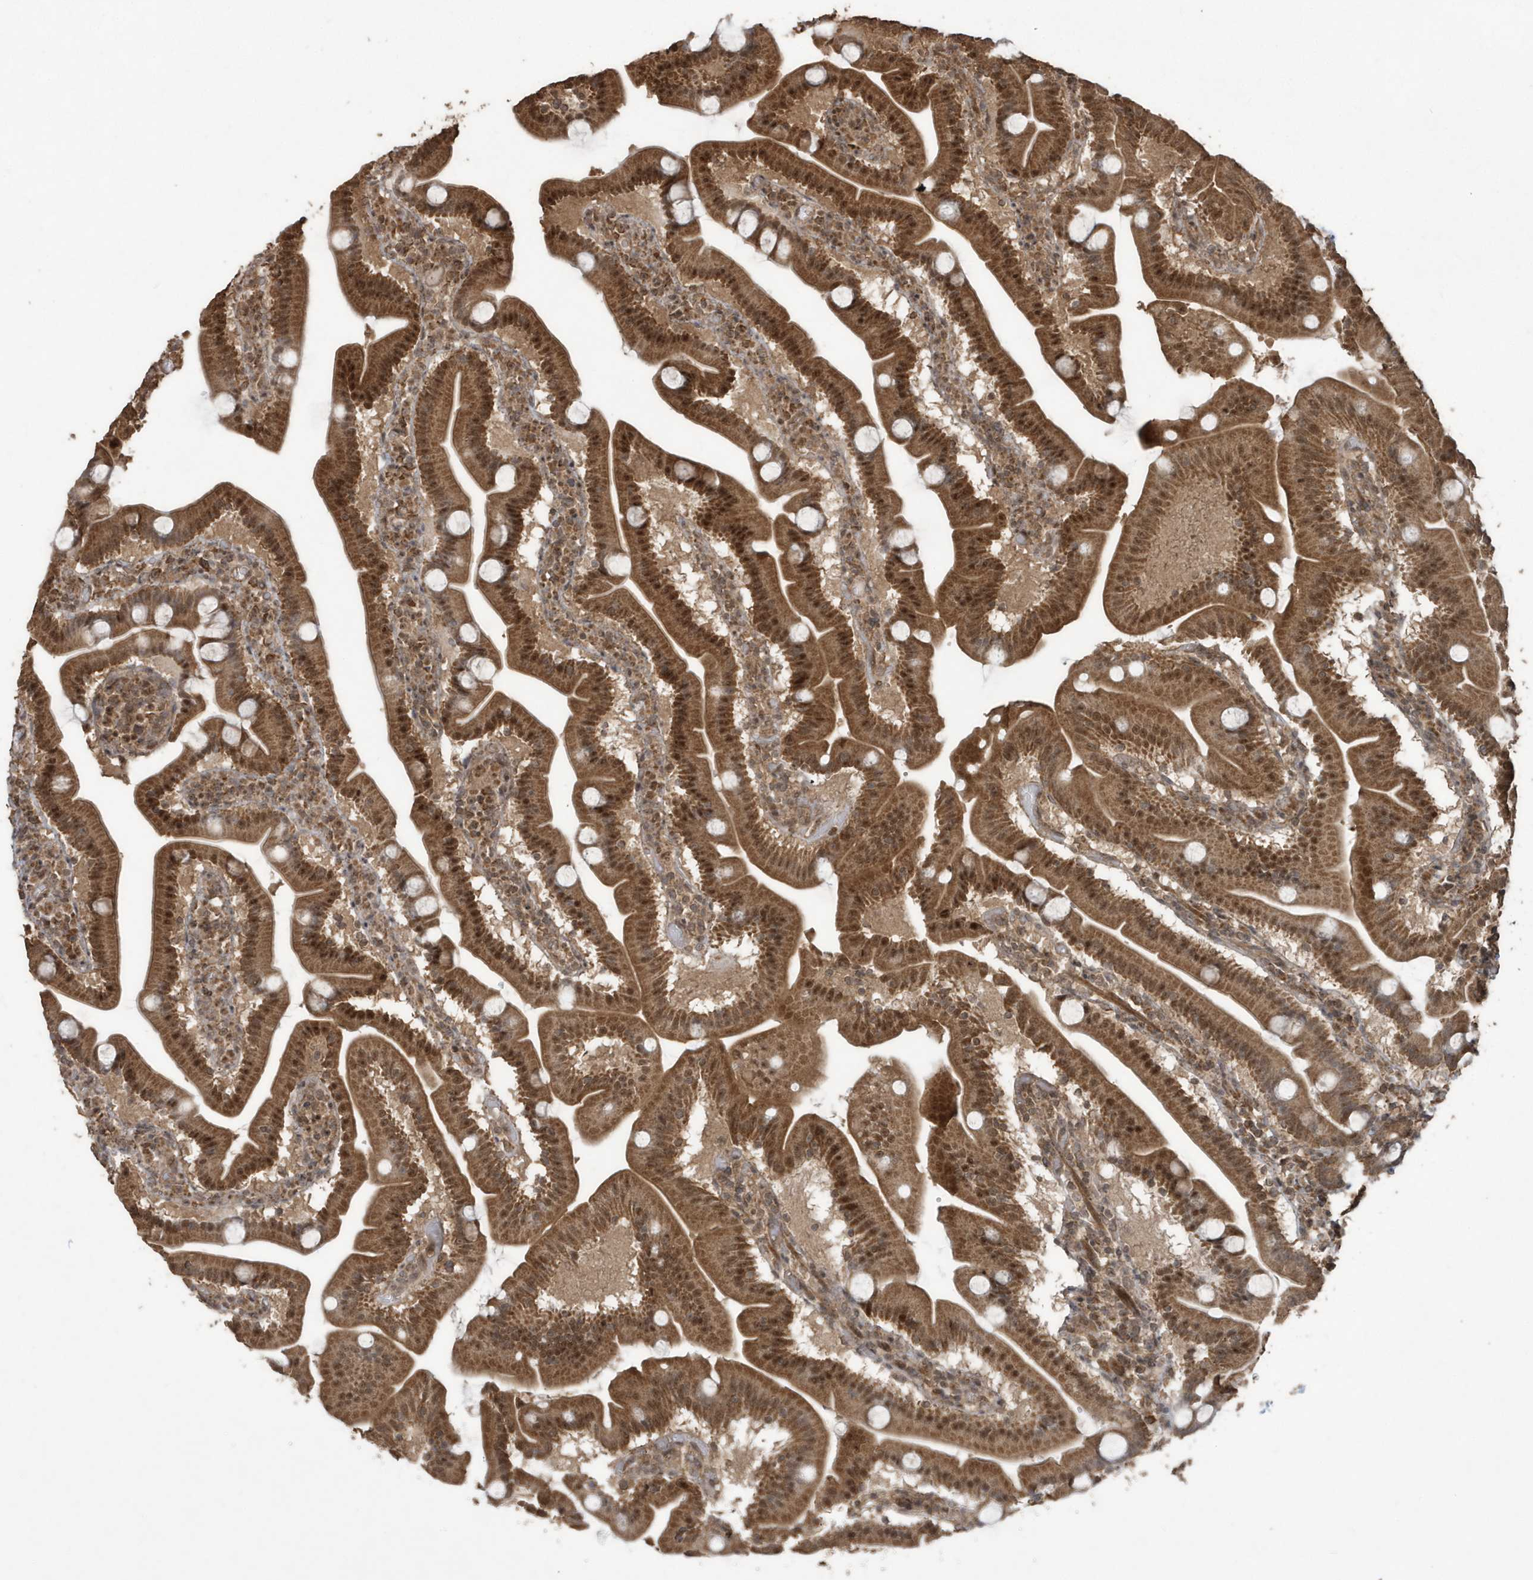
{"staining": {"intensity": "strong", "quantity": ">75%", "location": "cytoplasmic/membranous,nuclear"}, "tissue": "duodenum", "cell_type": "Glandular cells", "image_type": "normal", "snomed": [{"axis": "morphology", "description": "Normal tissue, NOS"}, {"axis": "topography", "description": "Duodenum"}], "caption": "The micrograph shows a brown stain indicating the presence of a protein in the cytoplasmic/membranous,nuclear of glandular cells in duodenum. The staining was performed using DAB to visualize the protein expression in brown, while the nuclei were stained in blue with hematoxylin (Magnification: 20x).", "gene": "PAXBP1", "patient": {"sex": "male", "age": 55}}